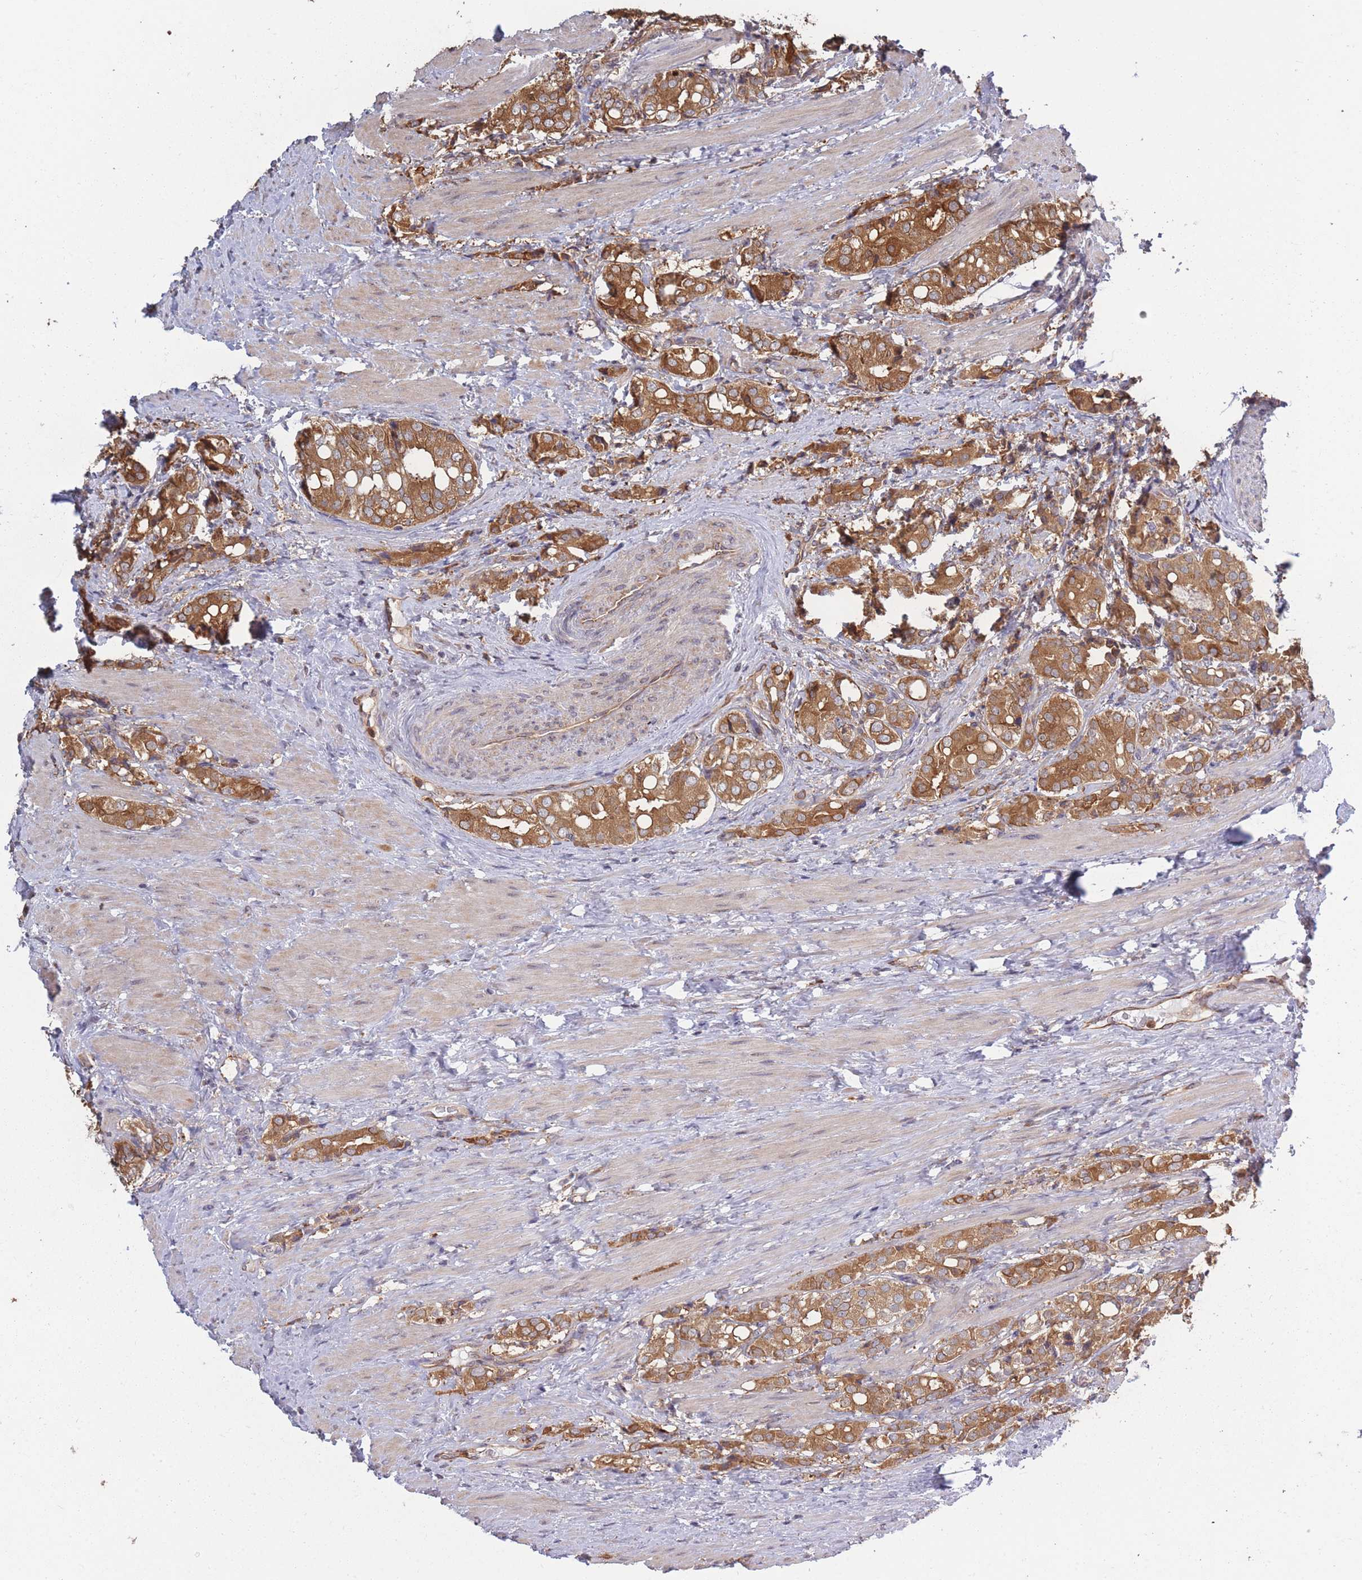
{"staining": {"intensity": "moderate", "quantity": ">75%", "location": "cytoplasmic/membranous"}, "tissue": "prostate cancer", "cell_type": "Tumor cells", "image_type": "cancer", "snomed": [{"axis": "morphology", "description": "Adenocarcinoma, High grade"}, {"axis": "topography", "description": "Prostate"}], "caption": "Brown immunohistochemical staining in human prostate high-grade adenocarcinoma reveals moderate cytoplasmic/membranous staining in approximately >75% of tumor cells. Immunohistochemistry (ihc) stains the protein of interest in brown and the nuclei are stained blue.", "gene": "ARL13B", "patient": {"sex": "male", "age": 71}}